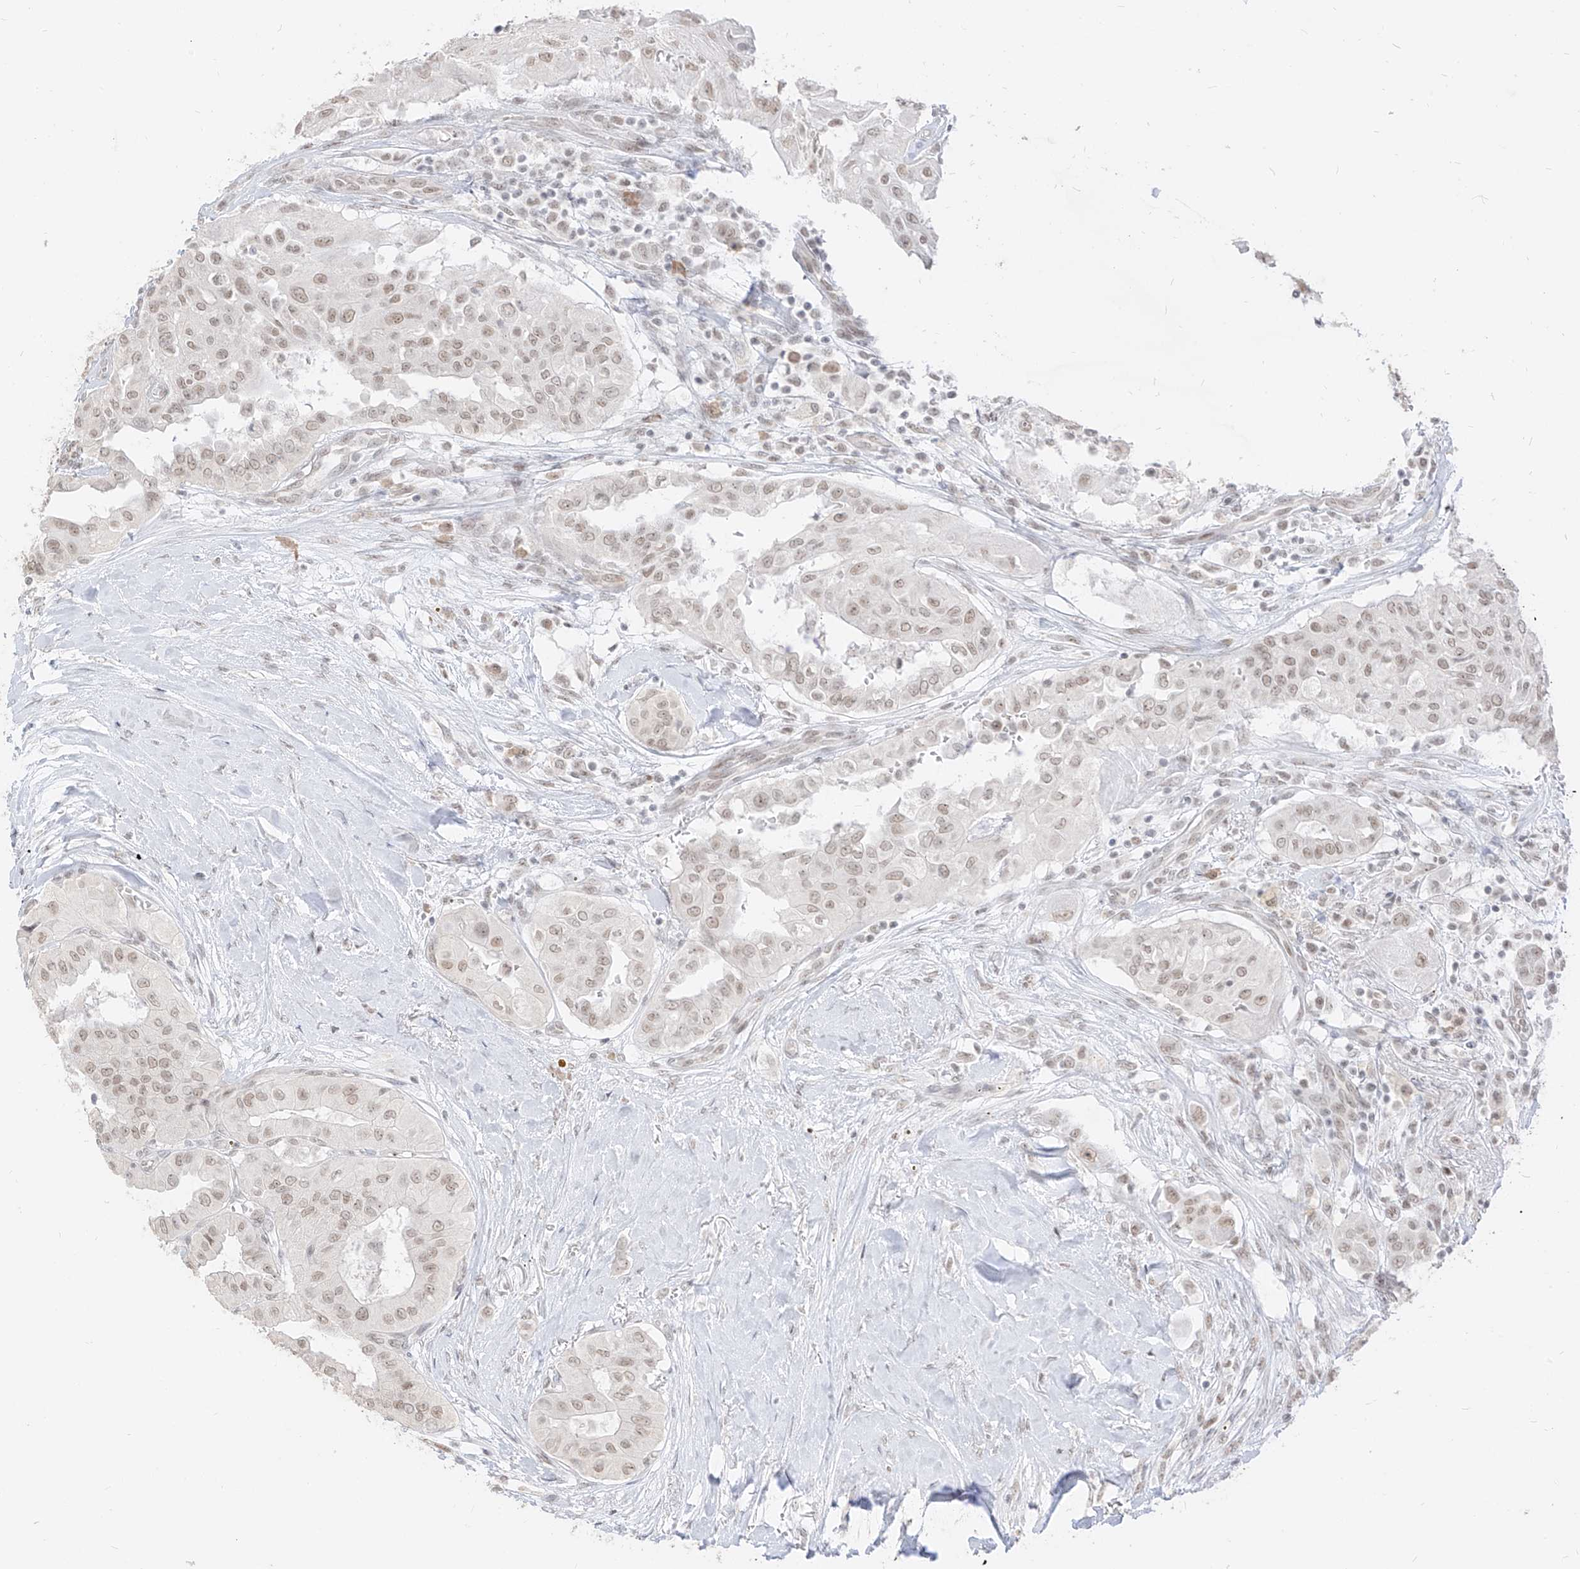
{"staining": {"intensity": "weak", "quantity": ">75%", "location": "nuclear"}, "tissue": "thyroid cancer", "cell_type": "Tumor cells", "image_type": "cancer", "snomed": [{"axis": "morphology", "description": "Papillary adenocarcinoma, NOS"}, {"axis": "topography", "description": "Thyroid gland"}], "caption": "A micrograph of thyroid papillary adenocarcinoma stained for a protein reveals weak nuclear brown staining in tumor cells. (DAB (3,3'-diaminobenzidine) IHC, brown staining for protein, blue staining for nuclei).", "gene": "SUPT5H", "patient": {"sex": "female", "age": 59}}